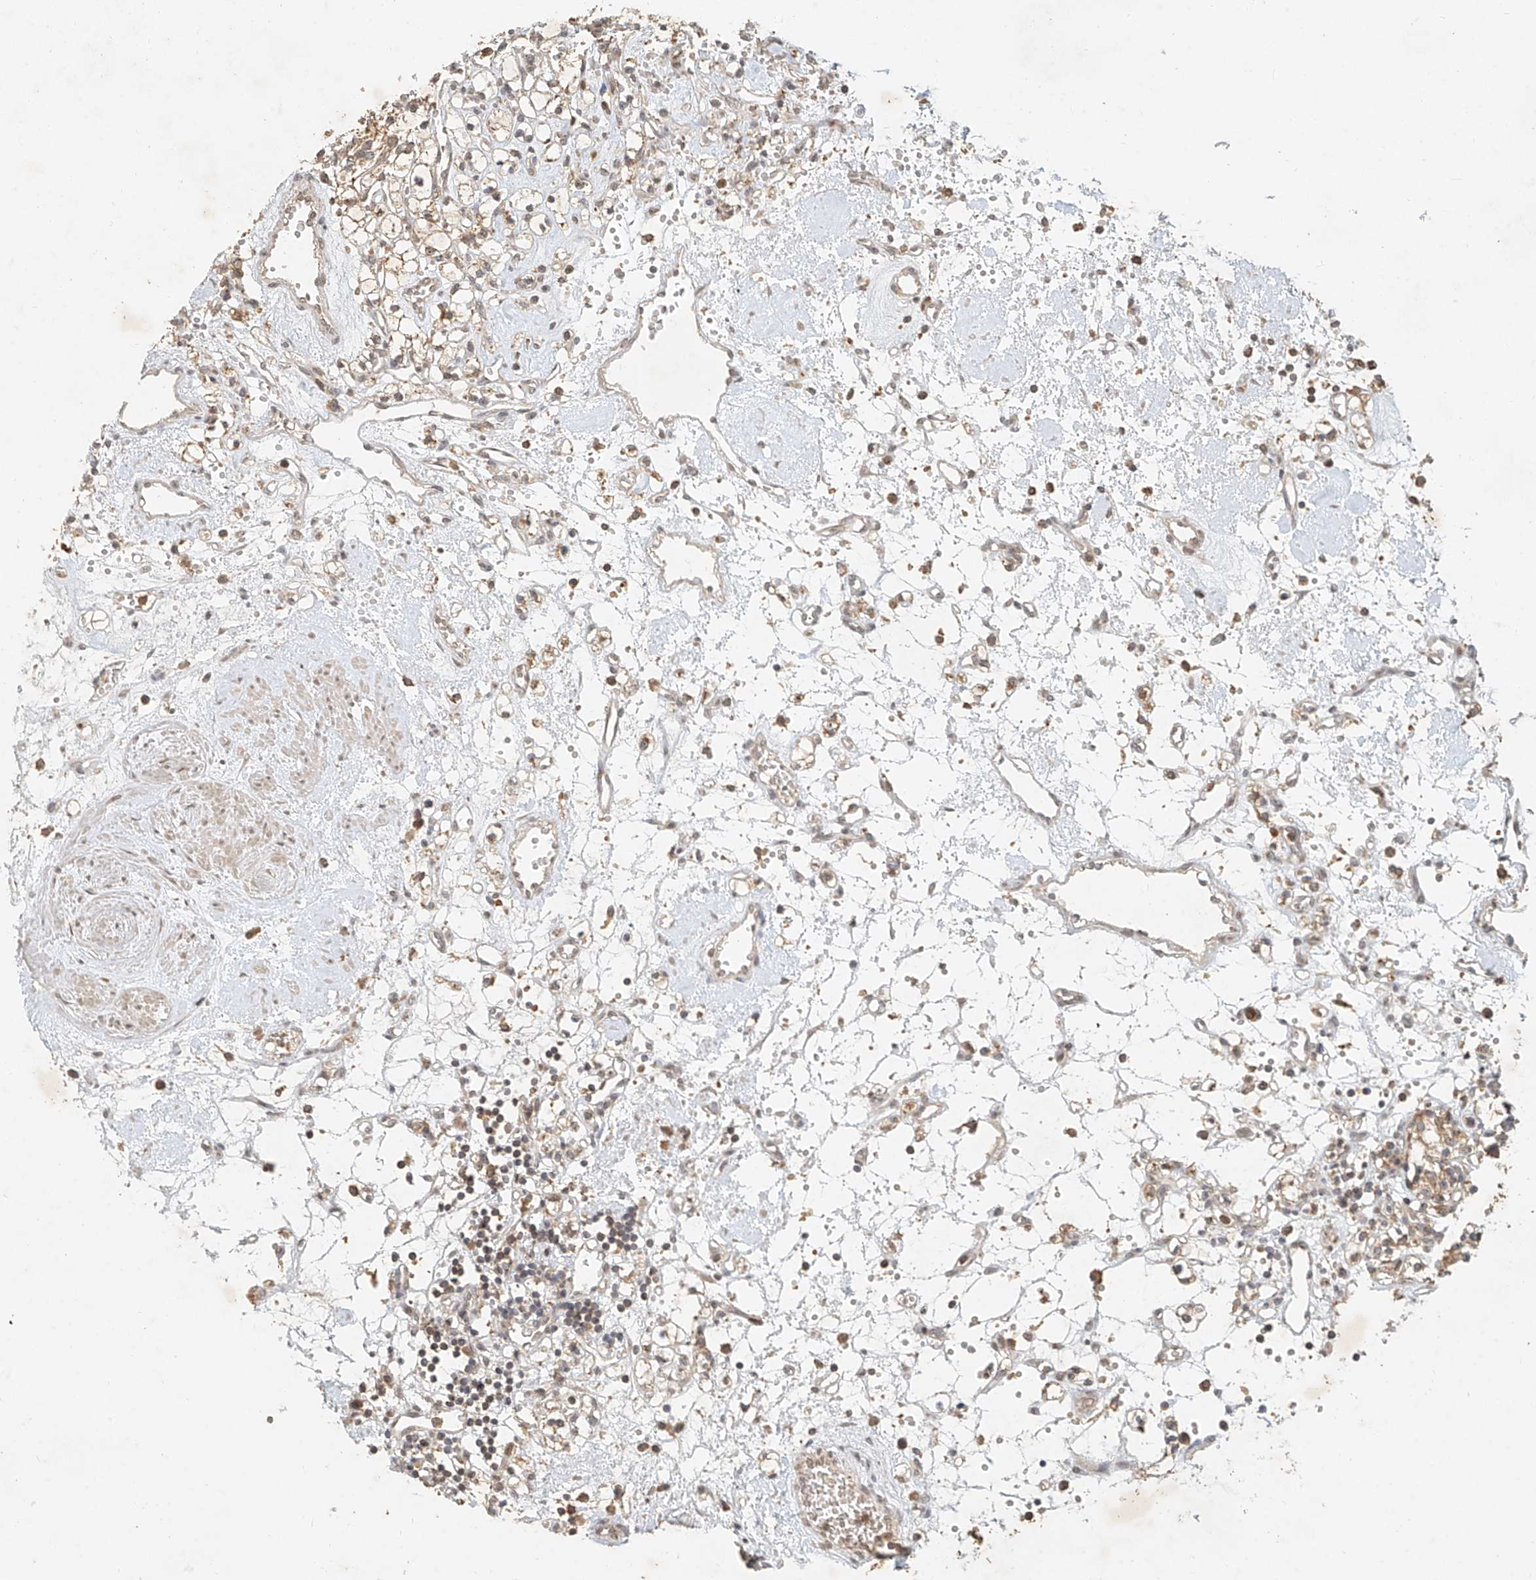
{"staining": {"intensity": "moderate", "quantity": ">75%", "location": "cytoplasmic/membranous"}, "tissue": "renal cancer", "cell_type": "Tumor cells", "image_type": "cancer", "snomed": [{"axis": "morphology", "description": "Adenocarcinoma, NOS"}, {"axis": "topography", "description": "Kidney"}], "caption": "Moderate cytoplasmic/membranous protein staining is identified in about >75% of tumor cells in adenocarcinoma (renal). Ihc stains the protein in brown and the nuclei are stained blue.", "gene": "CXorf58", "patient": {"sex": "female", "age": 59}}